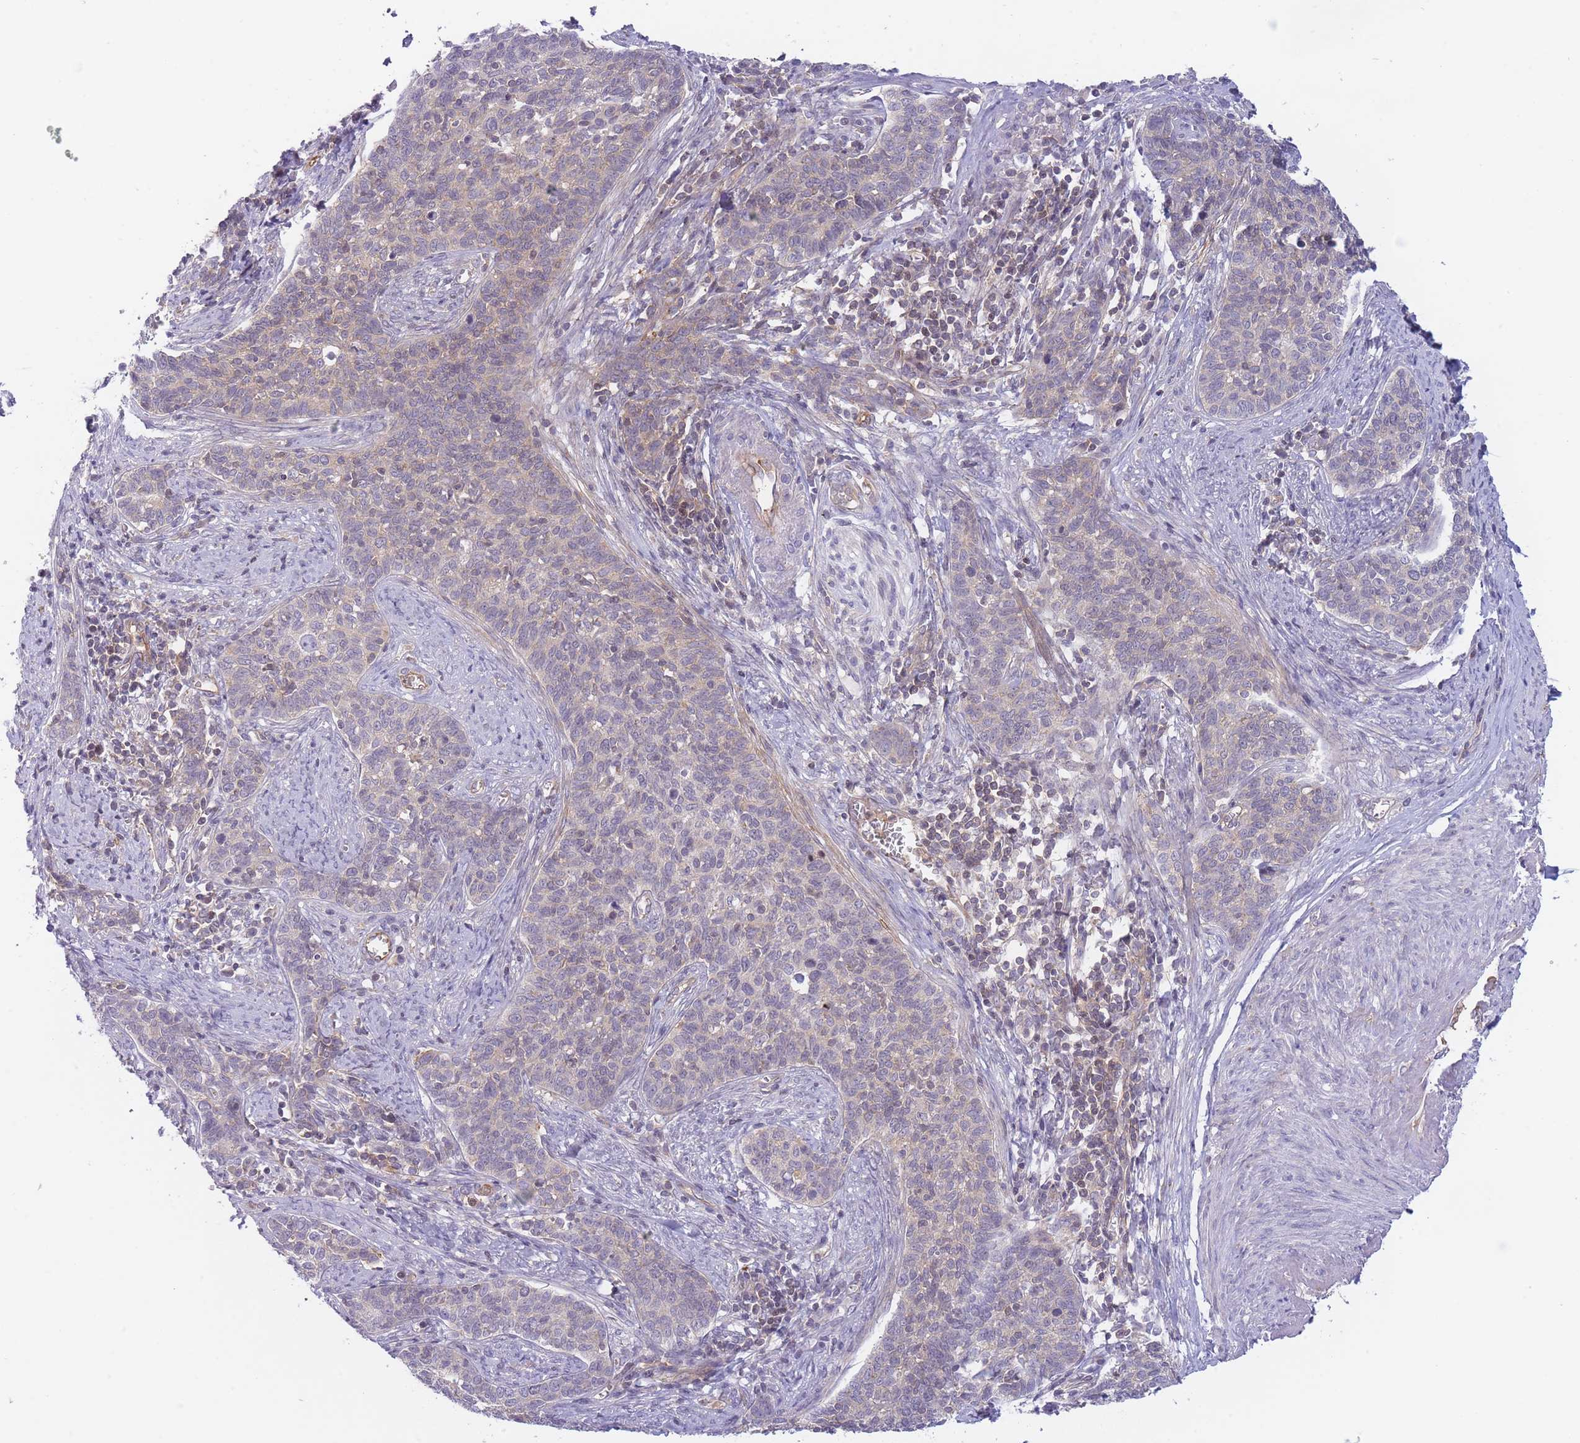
{"staining": {"intensity": "negative", "quantity": "none", "location": "none"}, "tissue": "cervical cancer", "cell_type": "Tumor cells", "image_type": "cancer", "snomed": [{"axis": "morphology", "description": "Squamous cell carcinoma, NOS"}, {"axis": "topography", "description": "Cervix"}], "caption": "Immunohistochemistry of human cervical cancer (squamous cell carcinoma) demonstrates no expression in tumor cells.", "gene": "SLC35F5", "patient": {"sex": "female", "age": 39}}